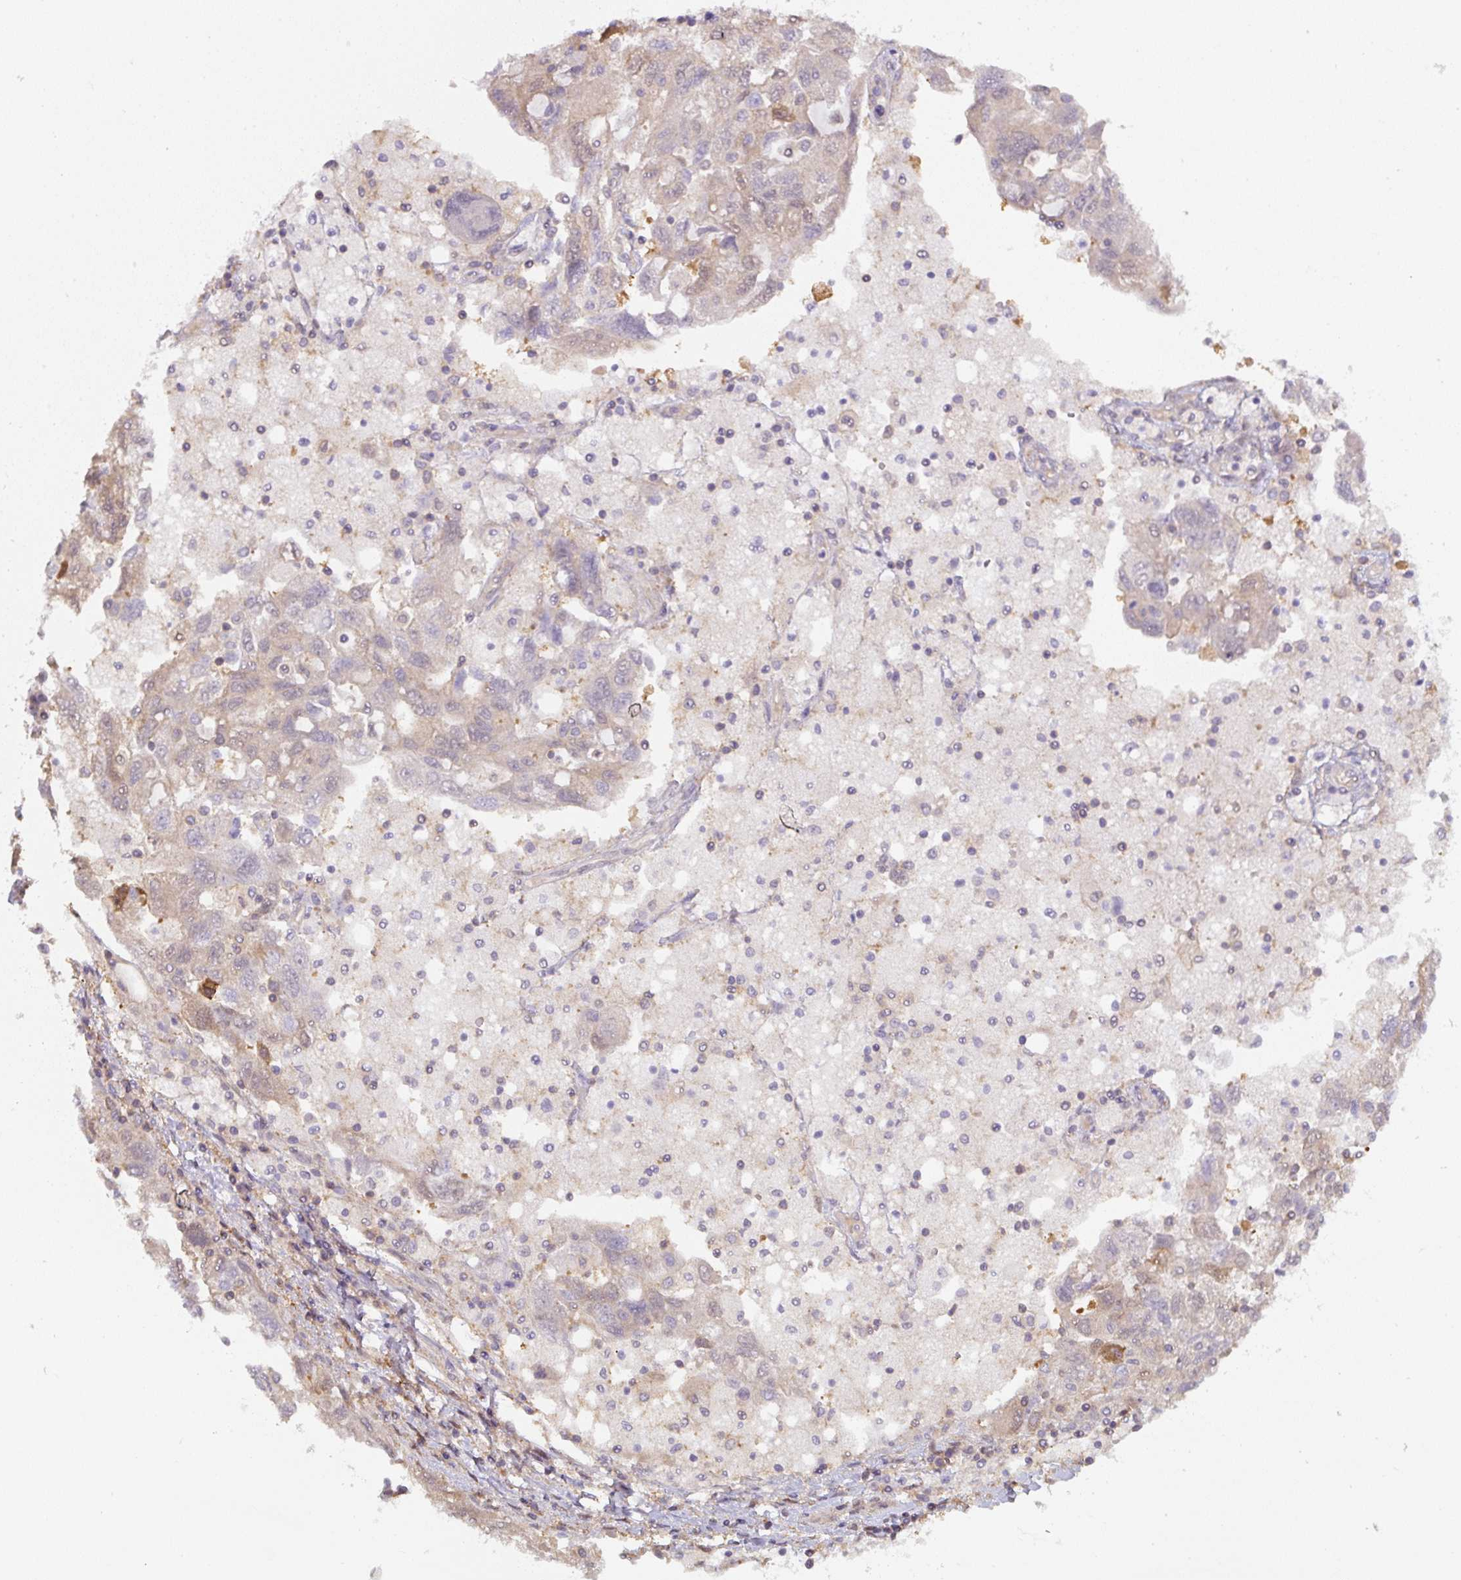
{"staining": {"intensity": "moderate", "quantity": "<25%", "location": "cytoplasmic/membranous"}, "tissue": "ovarian cancer", "cell_type": "Tumor cells", "image_type": "cancer", "snomed": [{"axis": "morphology", "description": "Carcinoma, NOS"}, {"axis": "morphology", "description": "Cystadenocarcinoma, serous, NOS"}, {"axis": "topography", "description": "Ovary"}], "caption": "The image reveals staining of serous cystadenocarcinoma (ovarian), revealing moderate cytoplasmic/membranous protein positivity (brown color) within tumor cells.", "gene": "ST13", "patient": {"sex": "female", "age": 69}}